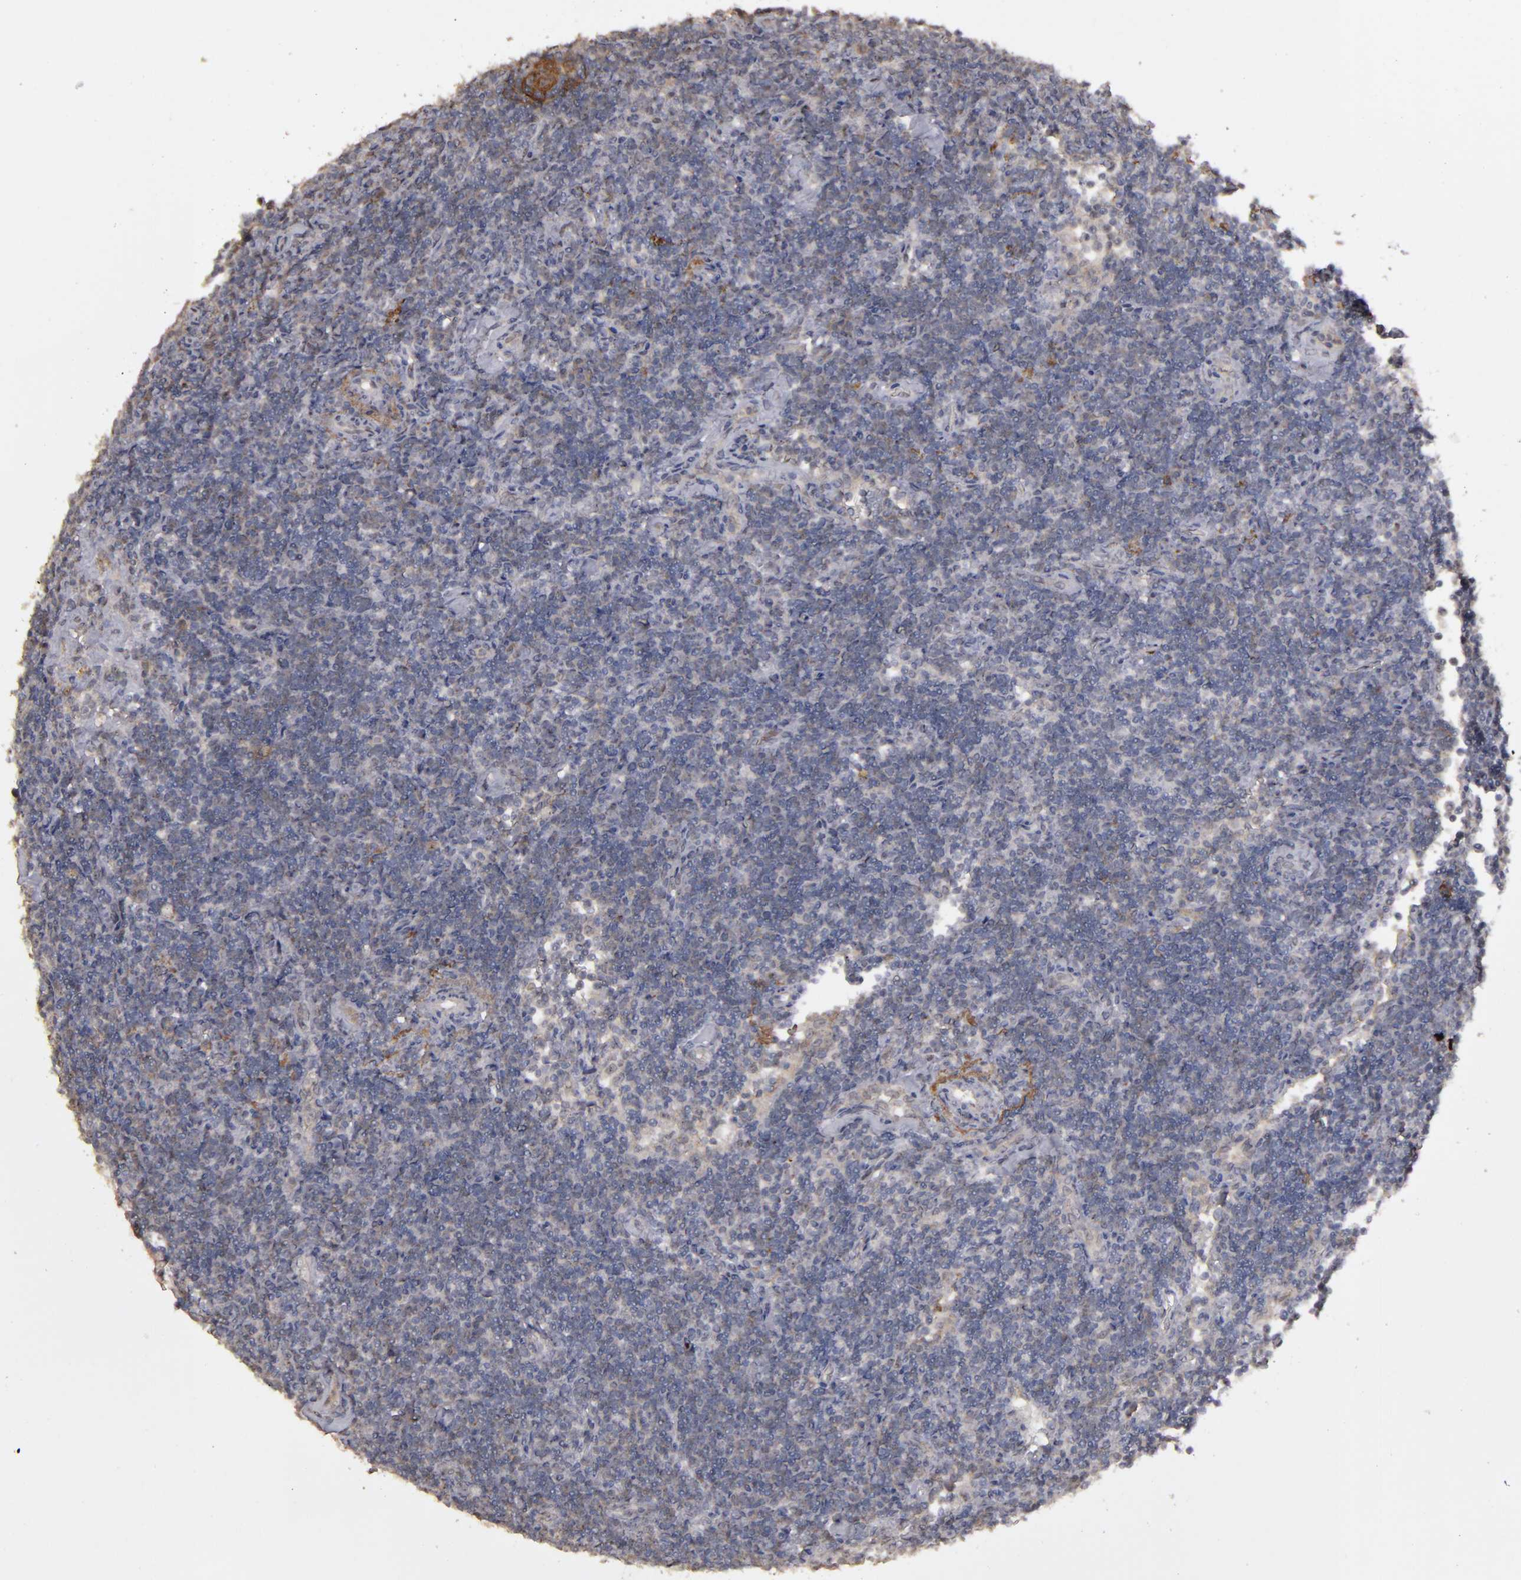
{"staining": {"intensity": "moderate", "quantity": "25%-75%", "location": "cytoplasmic/membranous"}, "tissue": "lymphoma", "cell_type": "Tumor cells", "image_type": "cancer", "snomed": [{"axis": "morphology", "description": "Malignant lymphoma, non-Hodgkin's type, Low grade"}, {"axis": "topography", "description": "Lymph node"}], "caption": "Immunohistochemical staining of low-grade malignant lymphoma, non-Hodgkin's type shows moderate cytoplasmic/membranous protein staining in approximately 25%-75% of tumor cells. The staining was performed using DAB to visualize the protein expression in brown, while the nuclei were stained in blue with hematoxylin (Magnification: 20x).", "gene": "CD55", "patient": {"sex": "male", "age": 70}}